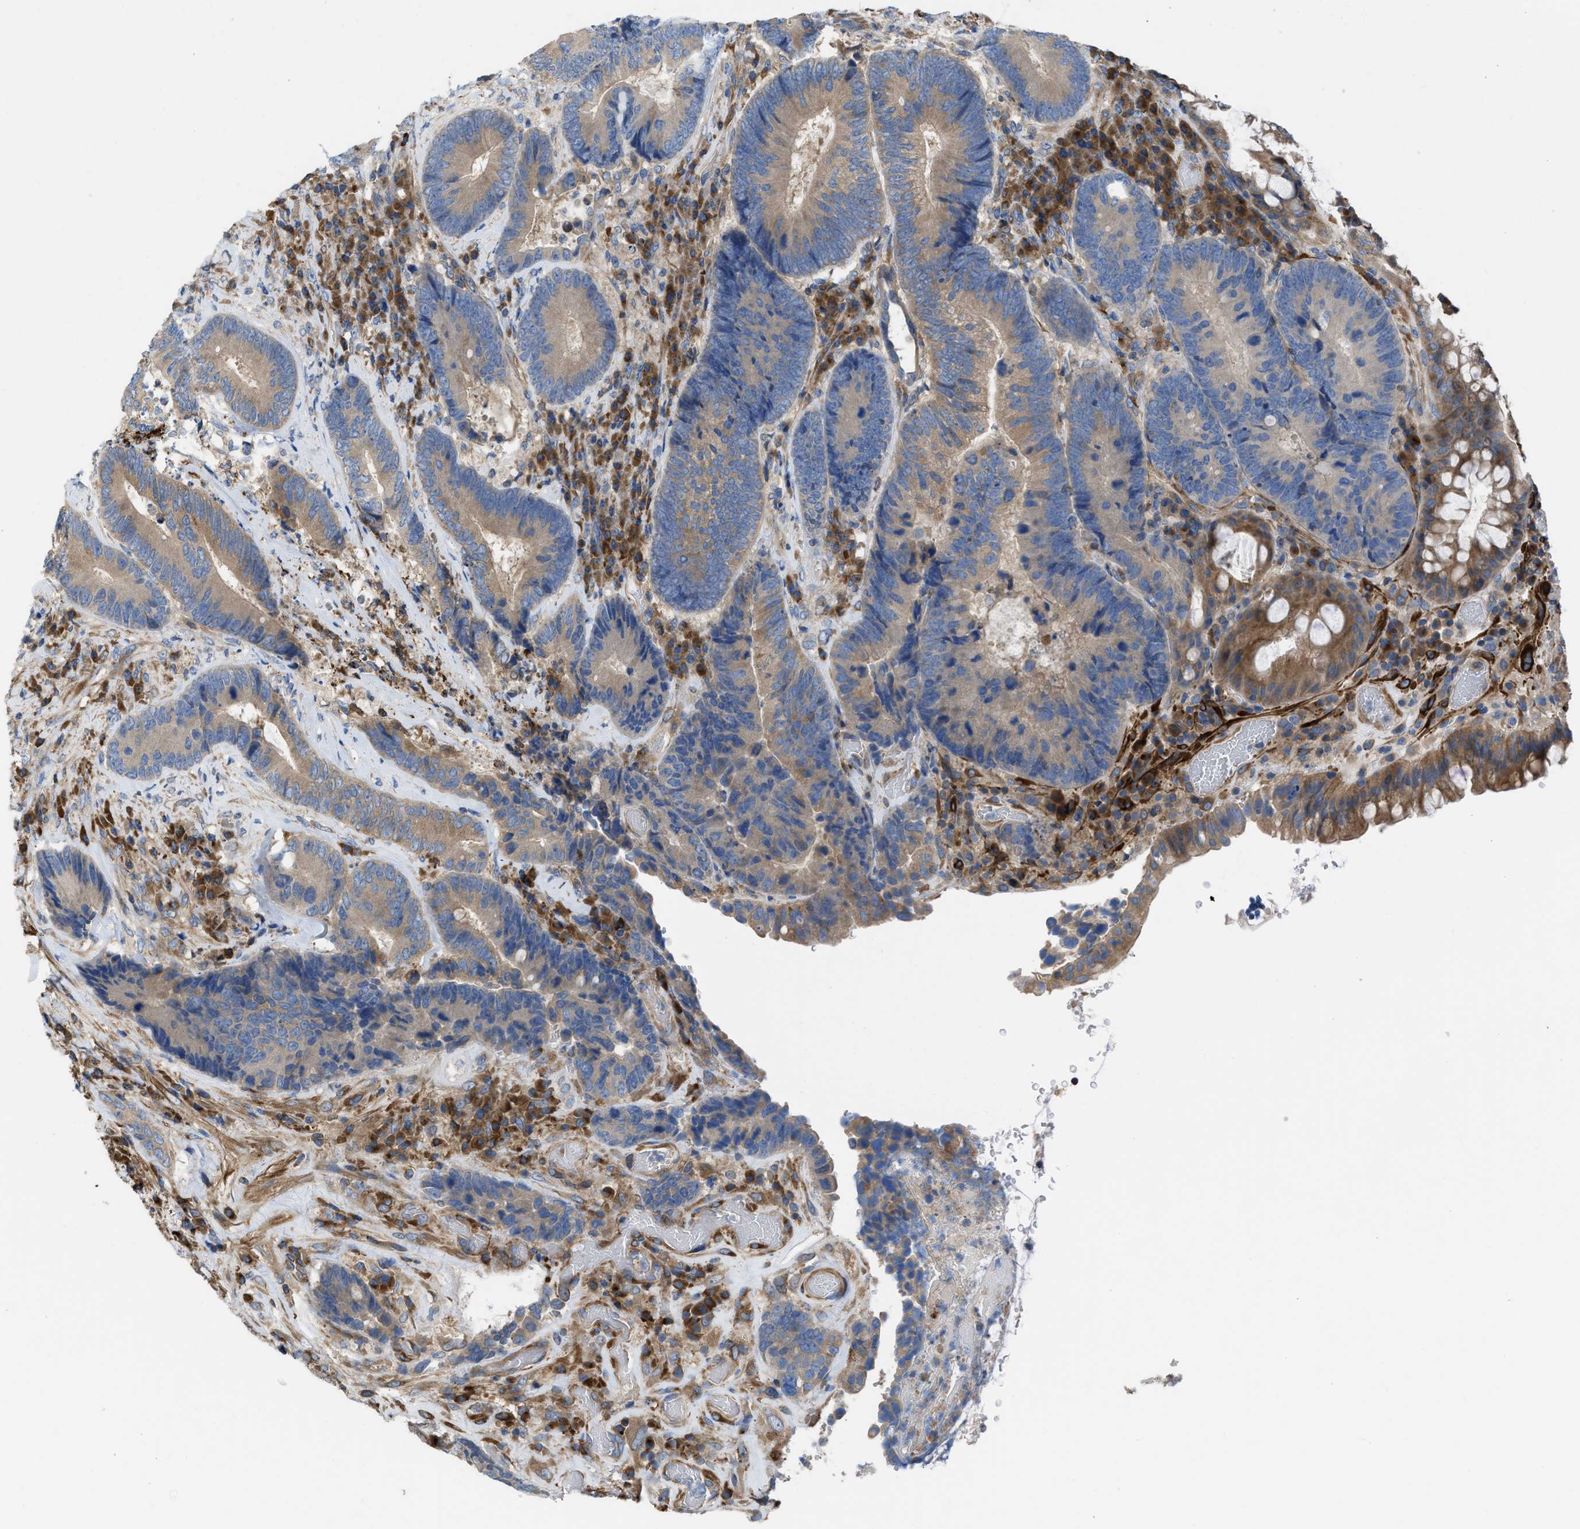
{"staining": {"intensity": "moderate", "quantity": ">75%", "location": "cytoplasmic/membranous"}, "tissue": "colorectal cancer", "cell_type": "Tumor cells", "image_type": "cancer", "snomed": [{"axis": "morphology", "description": "Adenocarcinoma, NOS"}, {"axis": "topography", "description": "Rectum"}], "caption": "DAB (3,3'-diaminobenzidine) immunohistochemical staining of human colorectal cancer (adenocarcinoma) shows moderate cytoplasmic/membranous protein expression in approximately >75% of tumor cells.", "gene": "CHKB", "patient": {"sex": "female", "age": 89}}